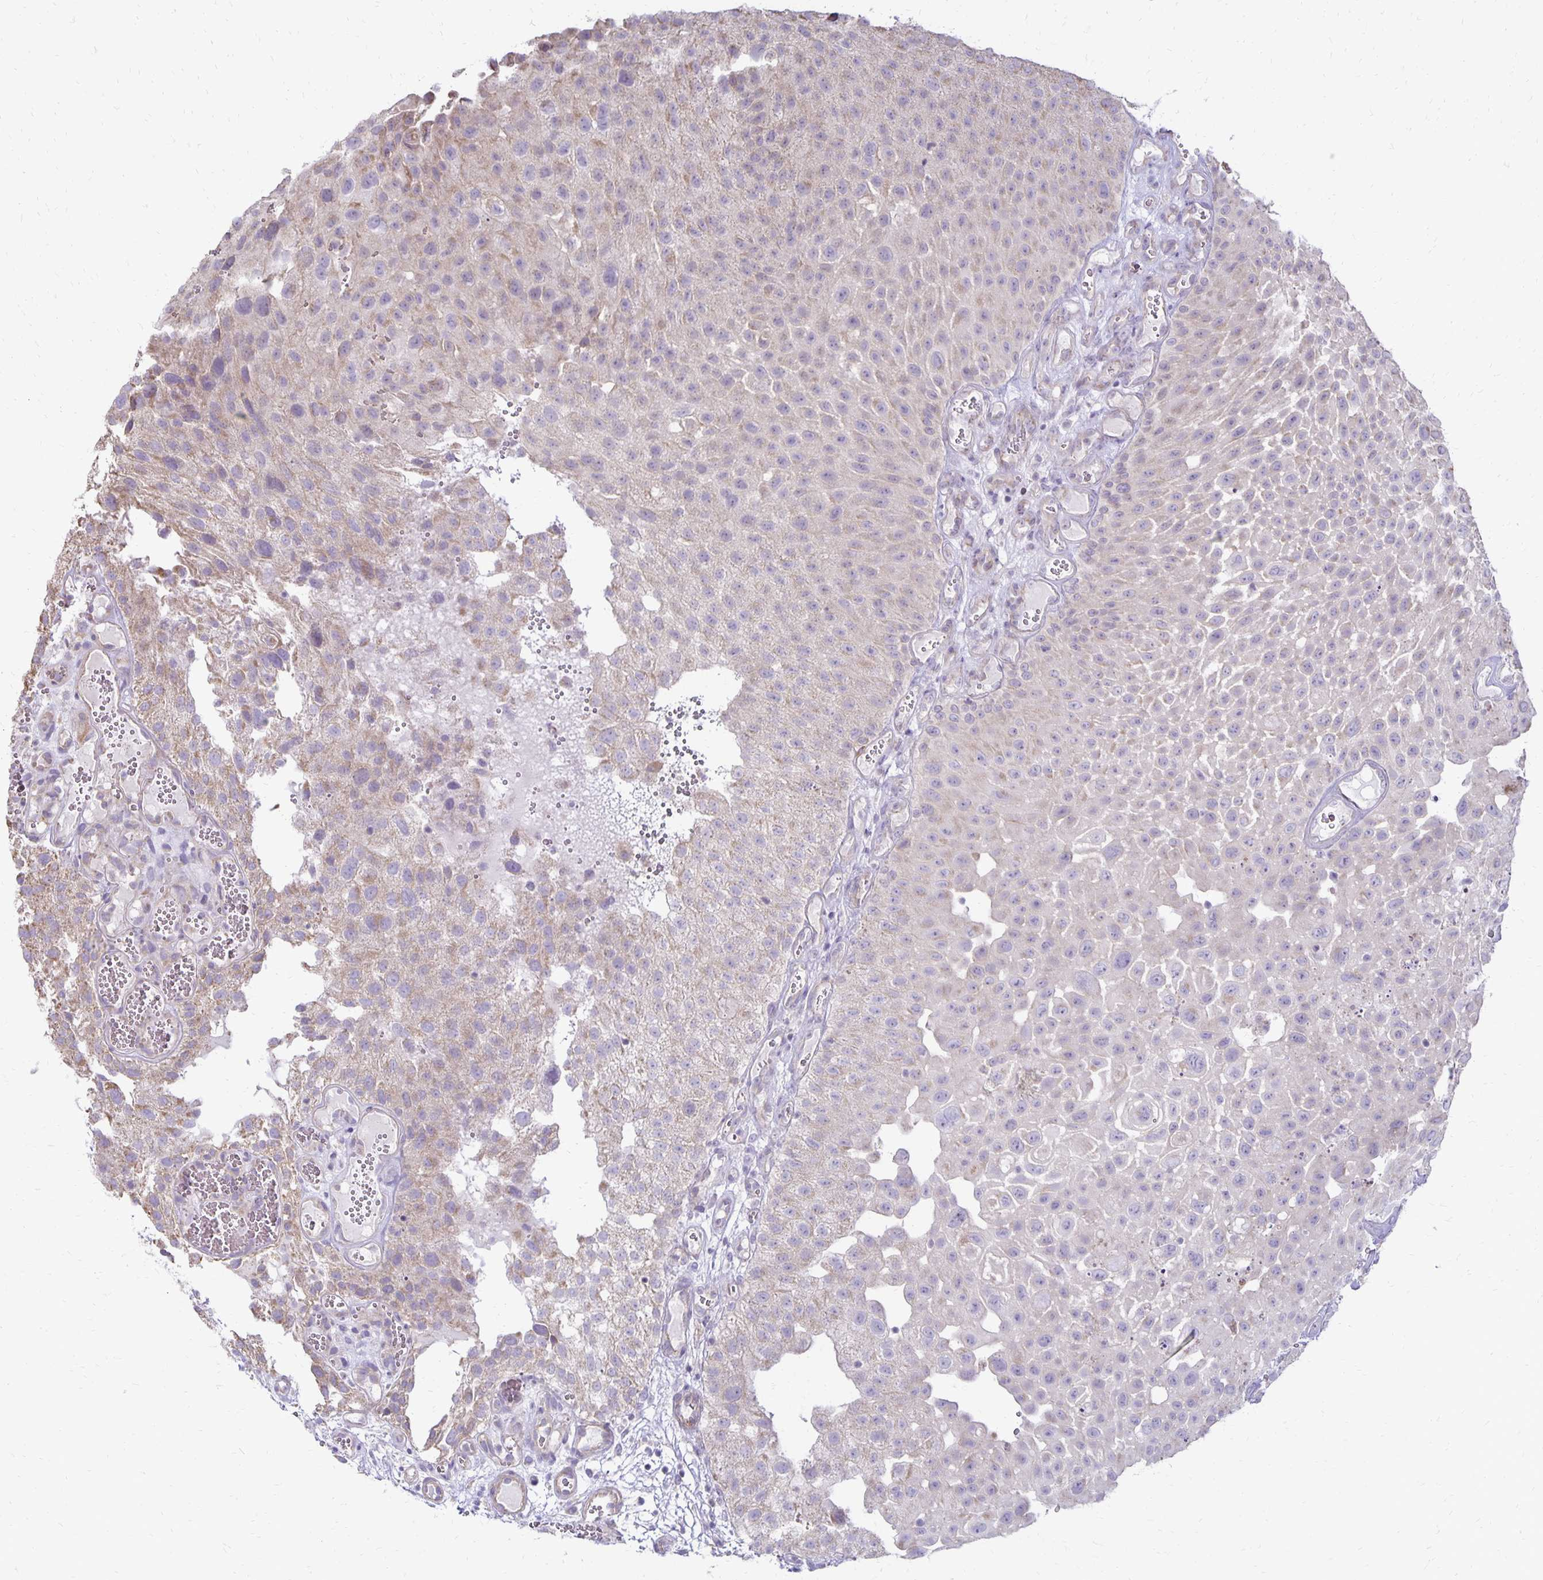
{"staining": {"intensity": "weak", "quantity": "<25%", "location": "cytoplasmic/membranous"}, "tissue": "urothelial cancer", "cell_type": "Tumor cells", "image_type": "cancer", "snomed": [{"axis": "morphology", "description": "Urothelial carcinoma, Low grade"}, {"axis": "topography", "description": "Urinary bladder"}], "caption": "This is an immunohistochemistry (IHC) histopathology image of urothelial carcinoma (low-grade). There is no expression in tumor cells.", "gene": "FN3K", "patient": {"sex": "male", "age": 72}}